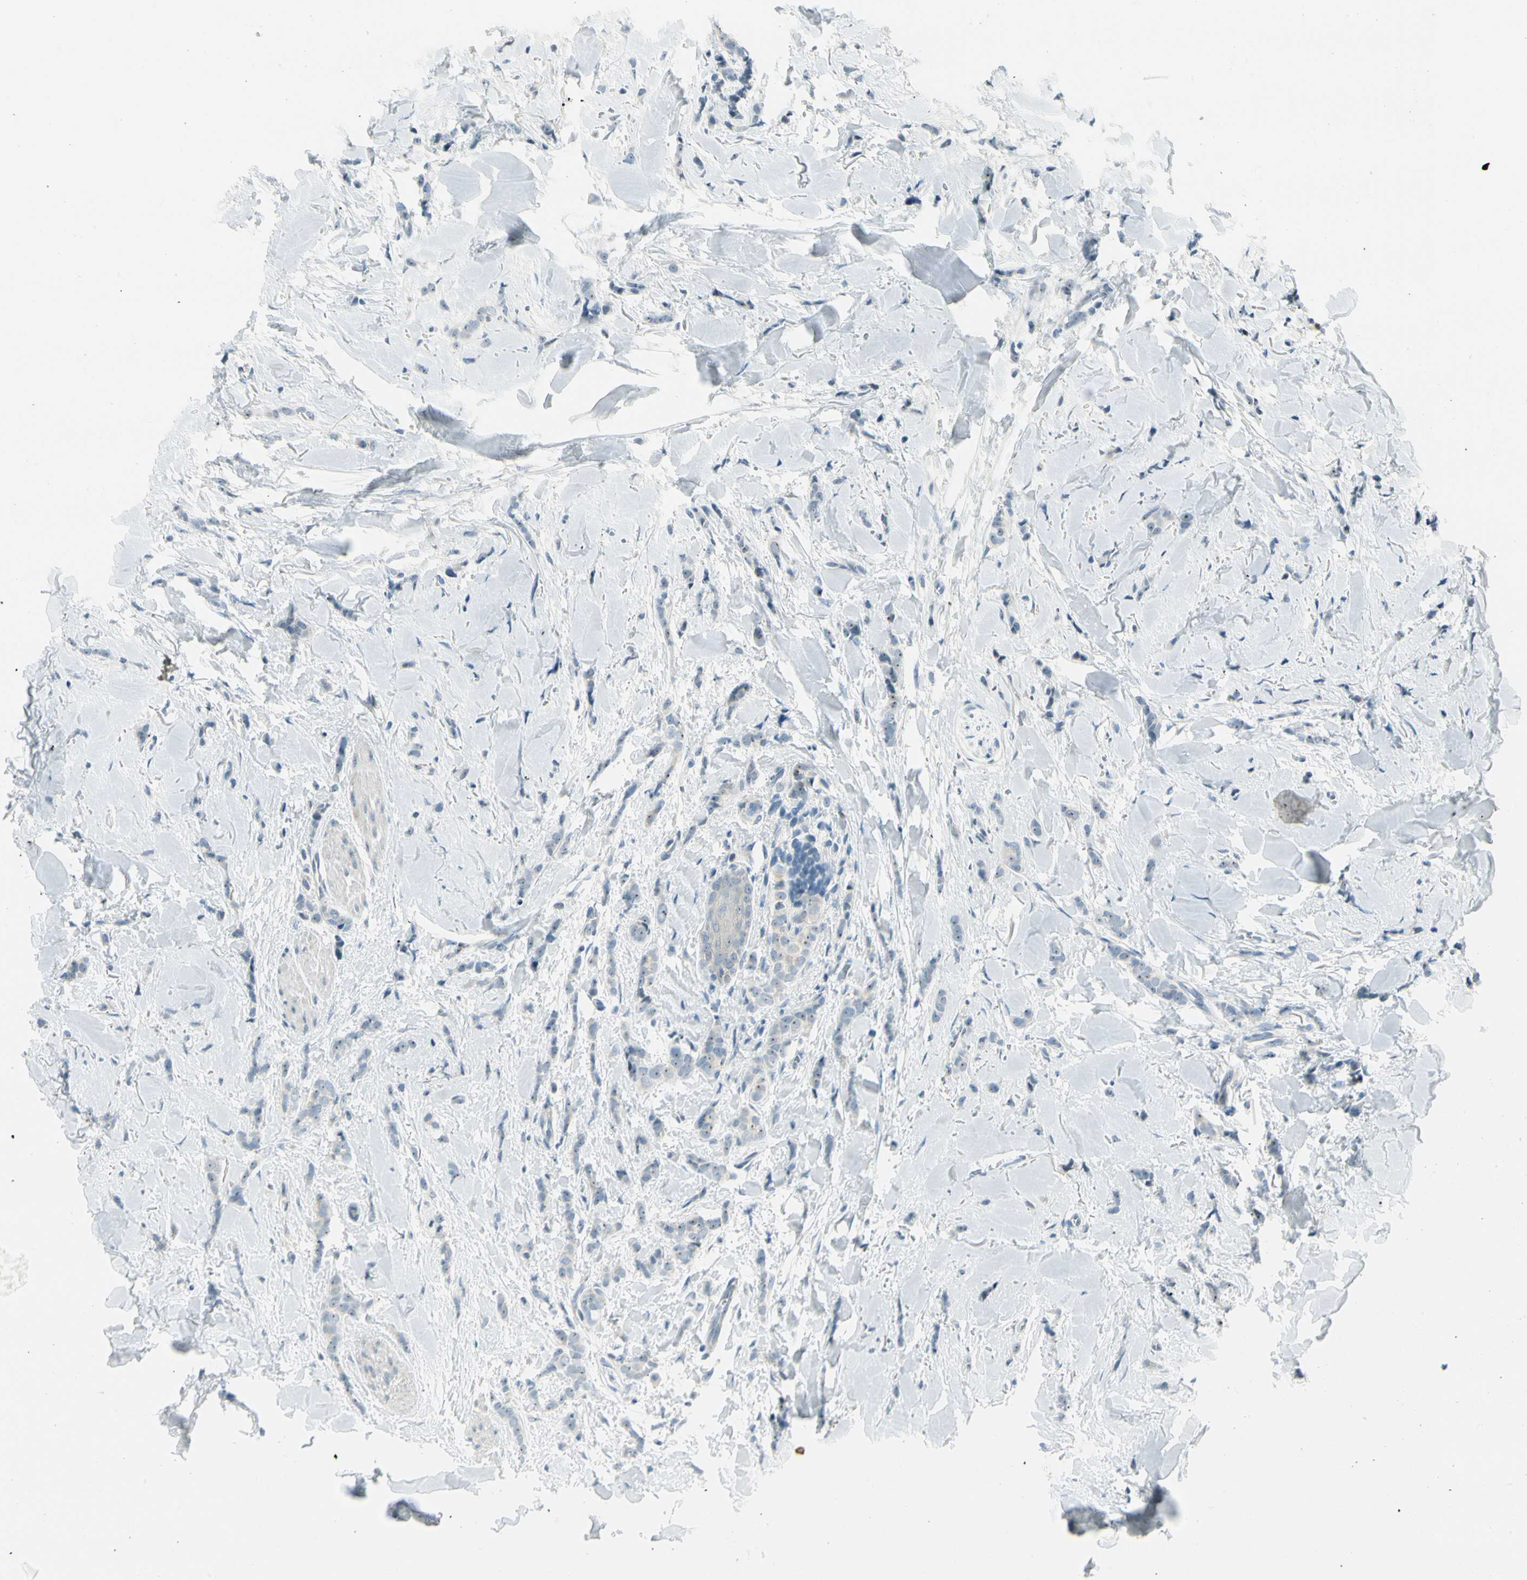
{"staining": {"intensity": "weak", "quantity": "<25%", "location": "nuclear"}, "tissue": "breast cancer", "cell_type": "Tumor cells", "image_type": "cancer", "snomed": [{"axis": "morphology", "description": "Lobular carcinoma"}, {"axis": "topography", "description": "Skin"}, {"axis": "topography", "description": "Breast"}], "caption": "Human breast cancer stained for a protein using immunohistochemistry (IHC) exhibits no expression in tumor cells.", "gene": "ZSCAN1", "patient": {"sex": "female", "age": 46}}